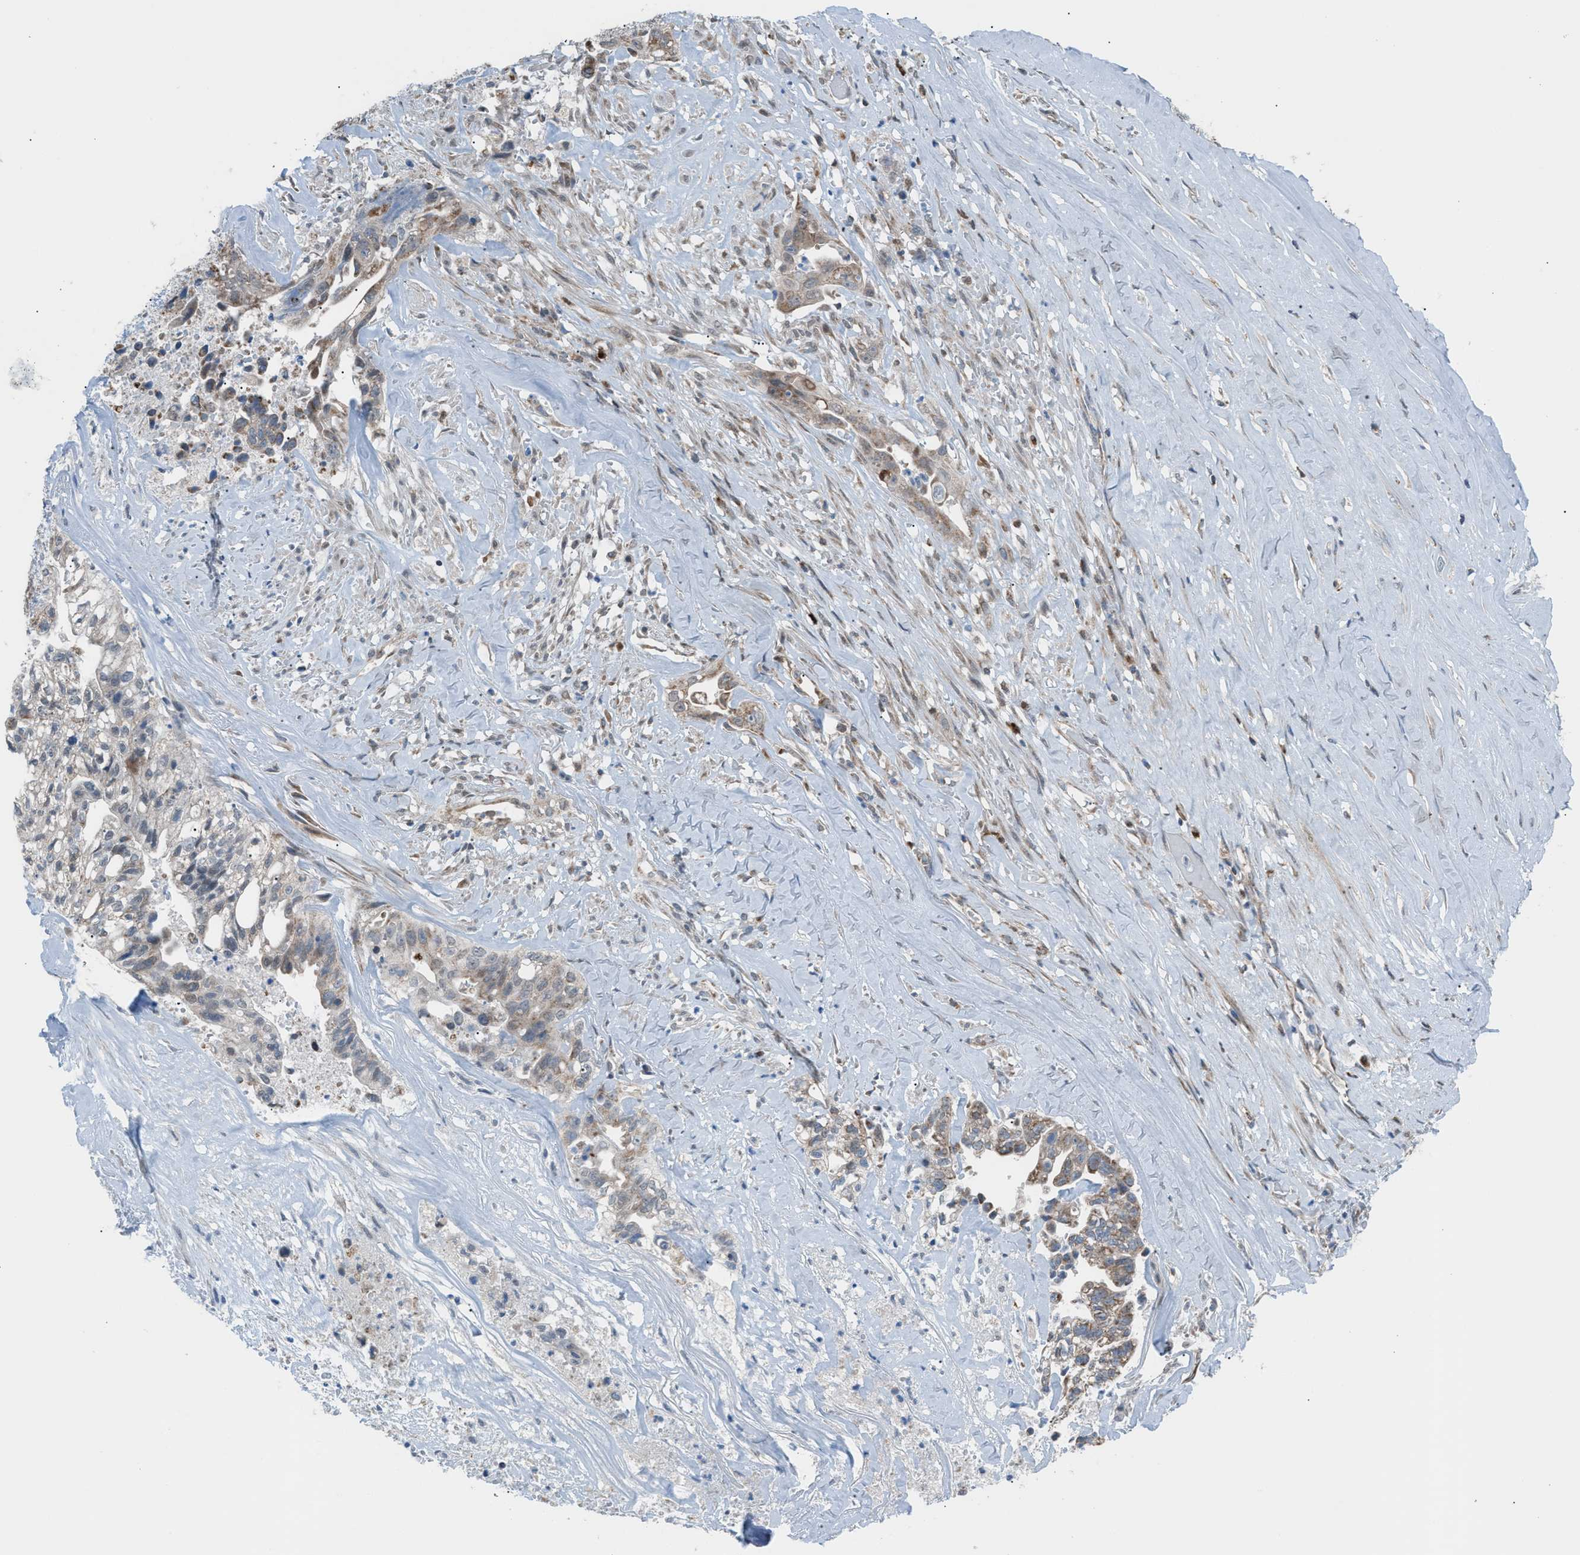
{"staining": {"intensity": "weak", "quantity": ">75%", "location": "cytoplasmic/membranous"}, "tissue": "liver cancer", "cell_type": "Tumor cells", "image_type": "cancer", "snomed": [{"axis": "morphology", "description": "Cholangiocarcinoma"}, {"axis": "topography", "description": "Liver"}], "caption": "Immunohistochemical staining of human liver cancer (cholangiocarcinoma) exhibits weak cytoplasmic/membranous protein expression in approximately >75% of tumor cells.", "gene": "SRM", "patient": {"sex": "female", "age": 70}}